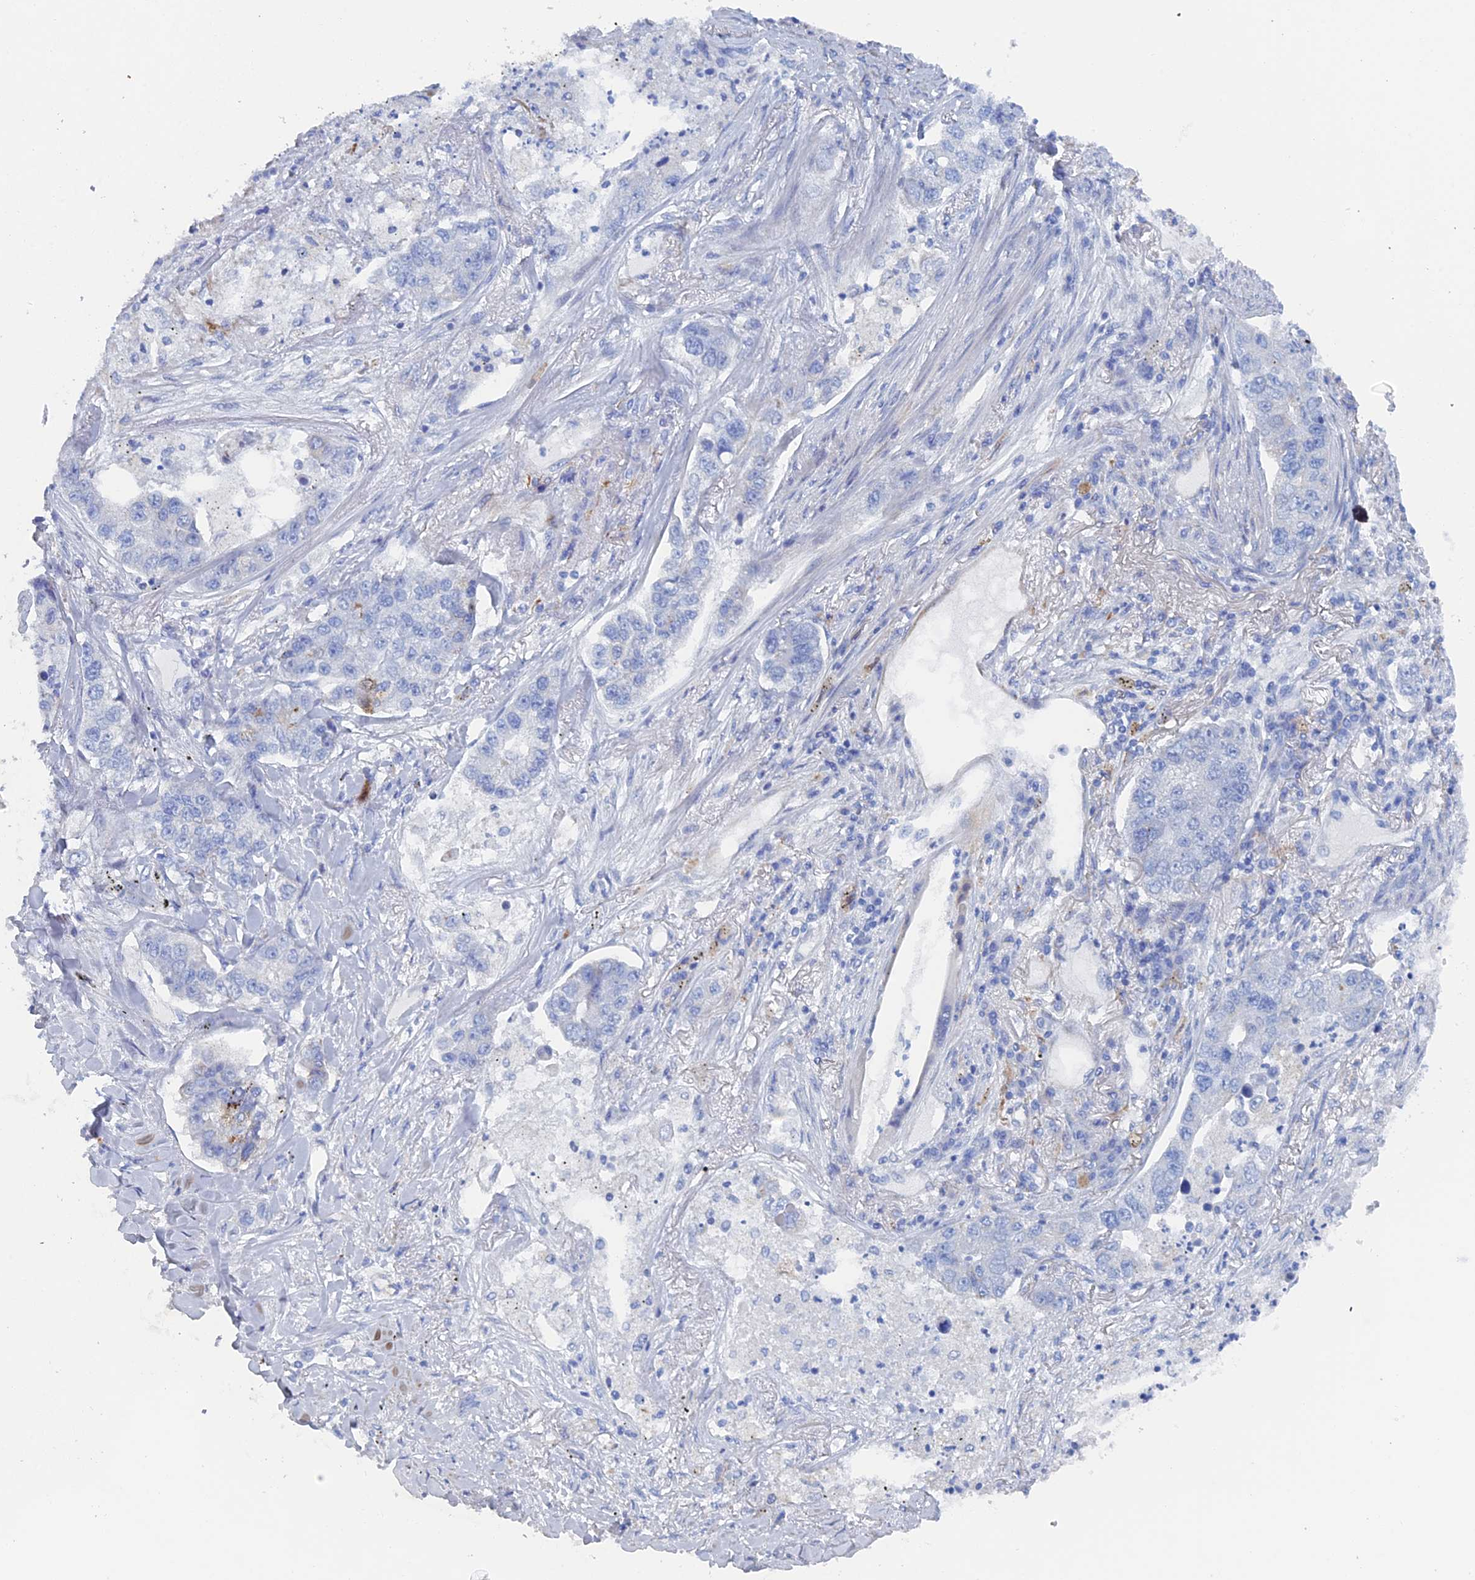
{"staining": {"intensity": "negative", "quantity": "none", "location": "none"}, "tissue": "lung cancer", "cell_type": "Tumor cells", "image_type": "cancer", "snomed": [{"axis": "morphology", "description": "Adenocarcinoma, NOS"}, {"axis": "topography", "description": "Lung"}], "caption": "Human lung cancer stained for a protein using immunohistochemistry displays no positivity in tumor cells.", "gene": "COG7", "patient": {"sex": "male", "age": 49}}